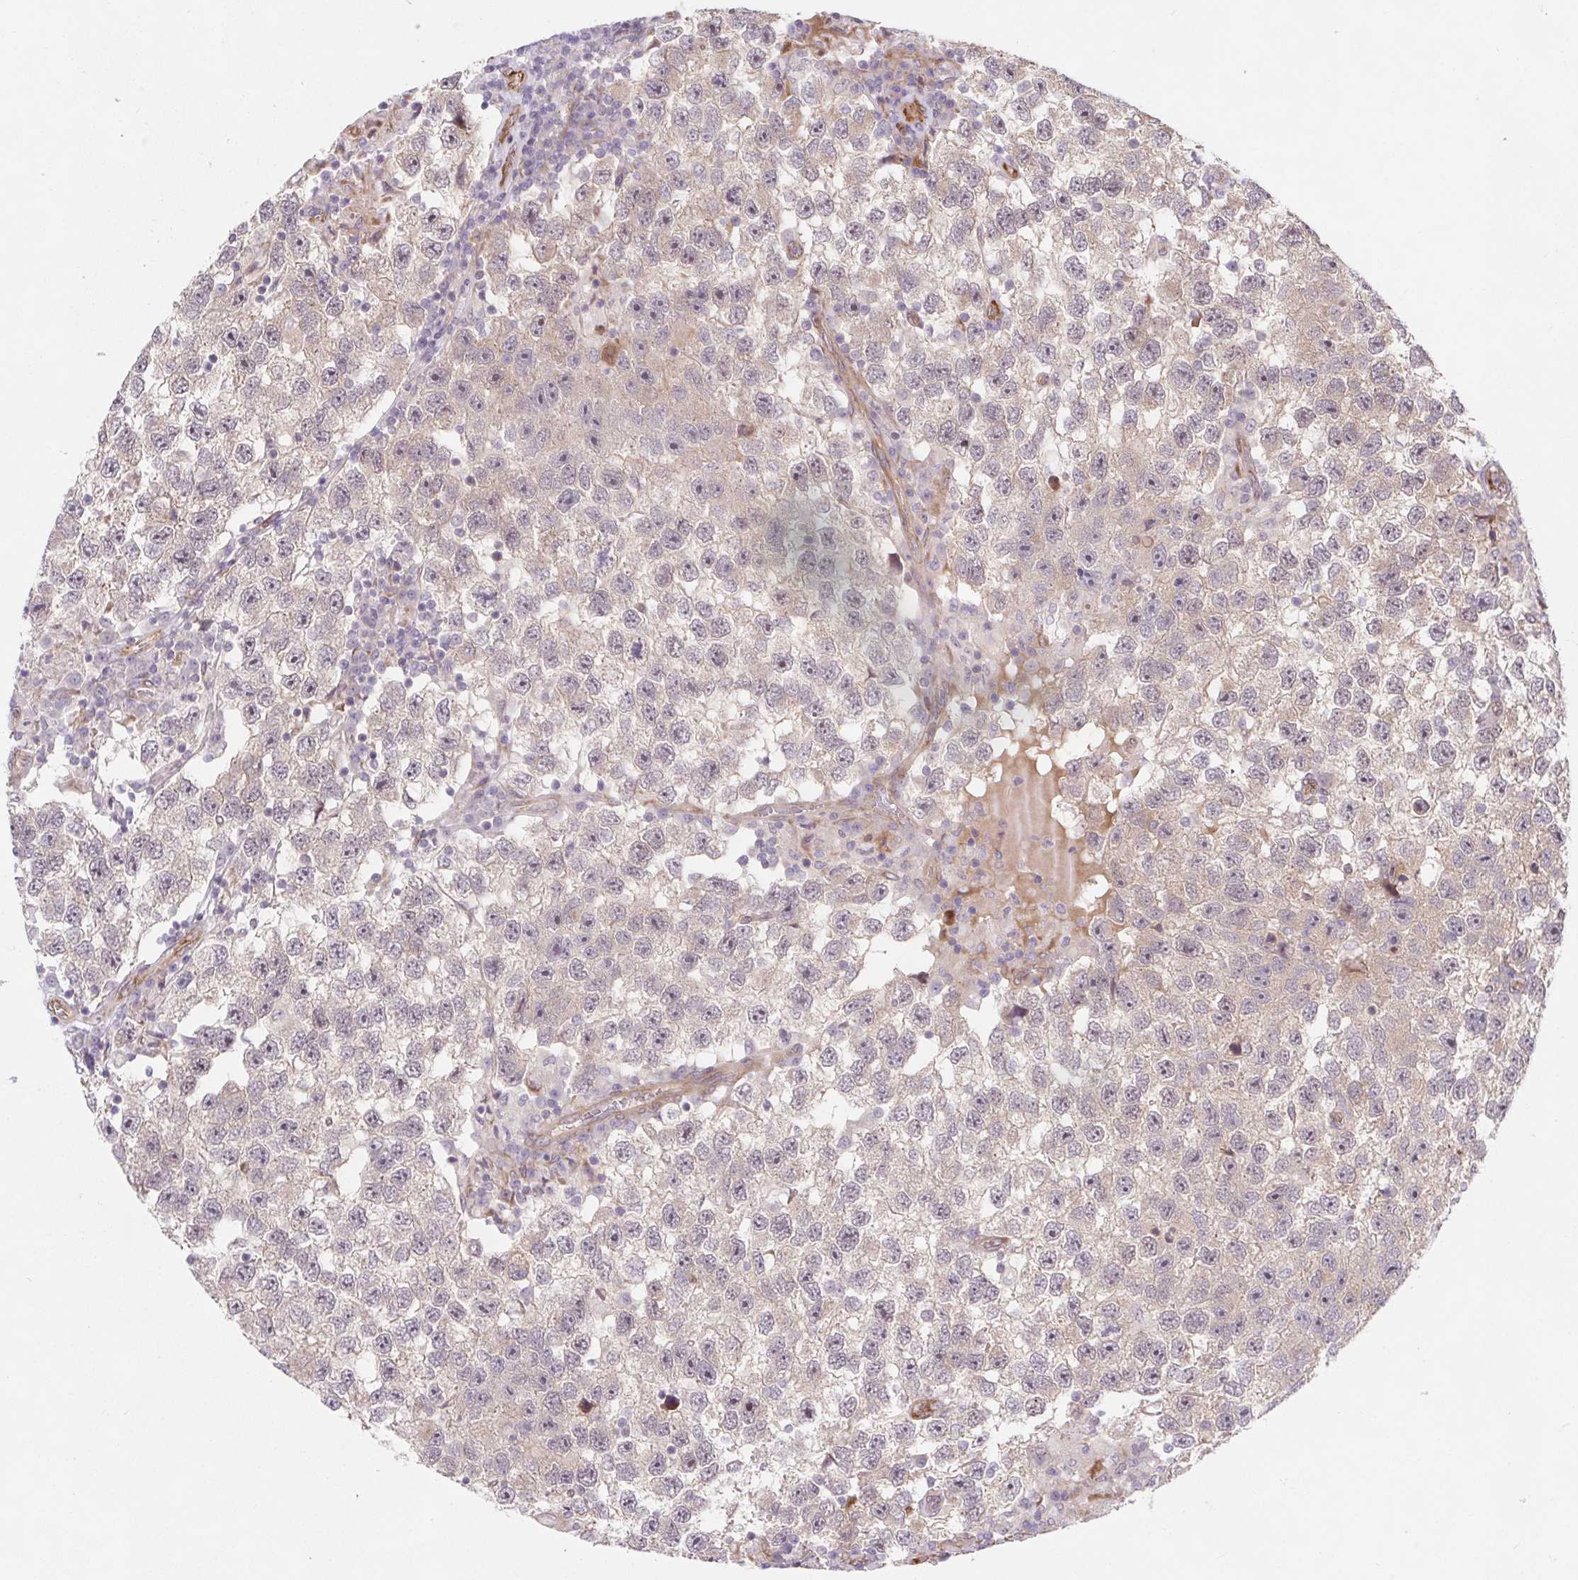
{"staining": {"intensity": "negative", "quantity": "none", "location": "none"}, "tissue": "testis cancer", "cell_type": "Tumor cells", "image_type": "cancer", "snomed": [{"axis": "morphology", "description": "Seminoma, NOS"}, {"axis": "topography", "description": "Testis"}], "caption": "A histopathology image of human testis seminoma is negative for staining in tumor cells.", "gene": "LYPD5", "patient": {"sex": "male", "age": 26}}